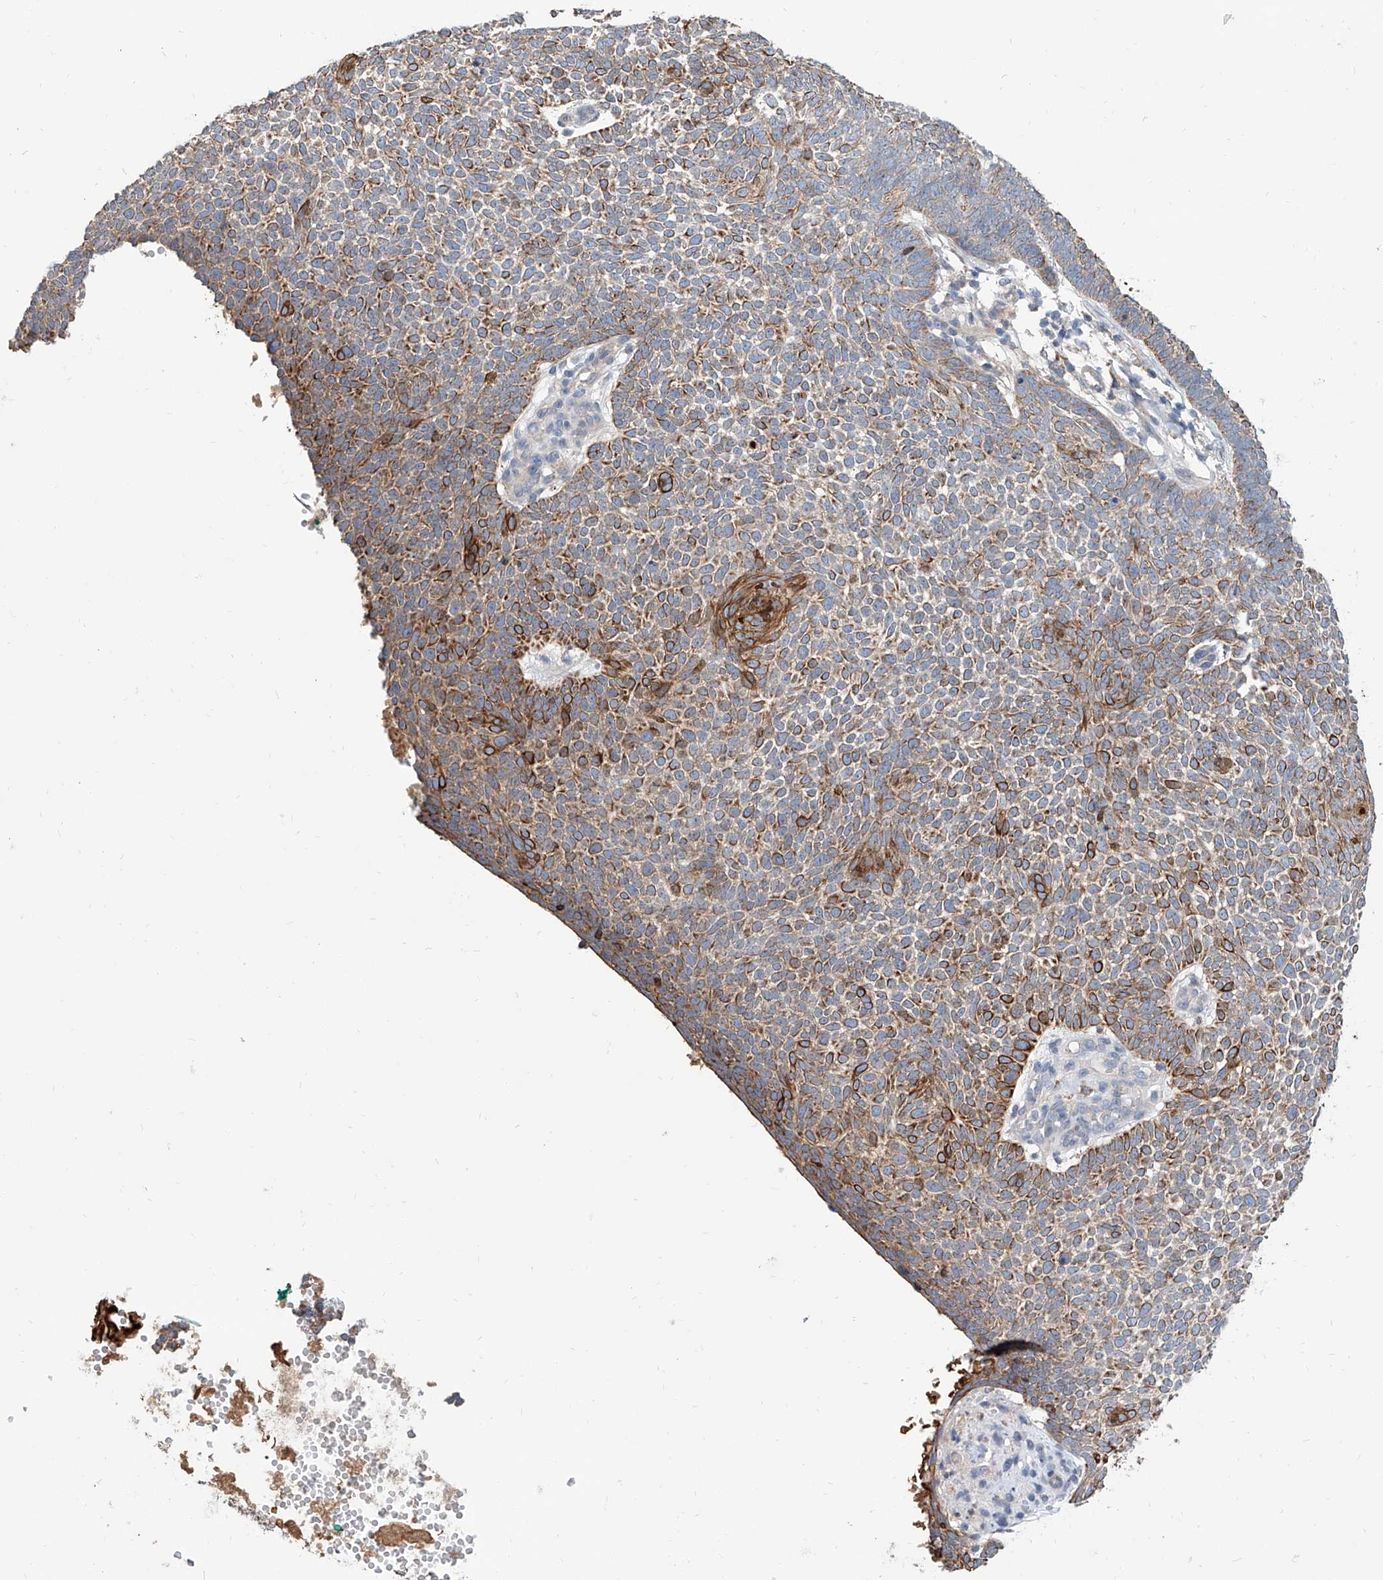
{"staining": {"intensity": "moderate", "quantity": "25%-75%", "location": "cytoplasmic/membranous"}, "tissue": "skin cancer", "cell_type": "Tumor cells", "image_type": "cancer", "snomed": [{"axis": "morphology", "description": "Basal cell carcinoma"}, {"axis": "topography", "description": "Skin"}], "caption": "Moderate cytoplasmic/membranous protein expression is present in about 25%-75% of tumor cells in basal cell carcinoma (skin).", "gene": "MAGEE2", "patient": {"sex": "female", "age": 81}}